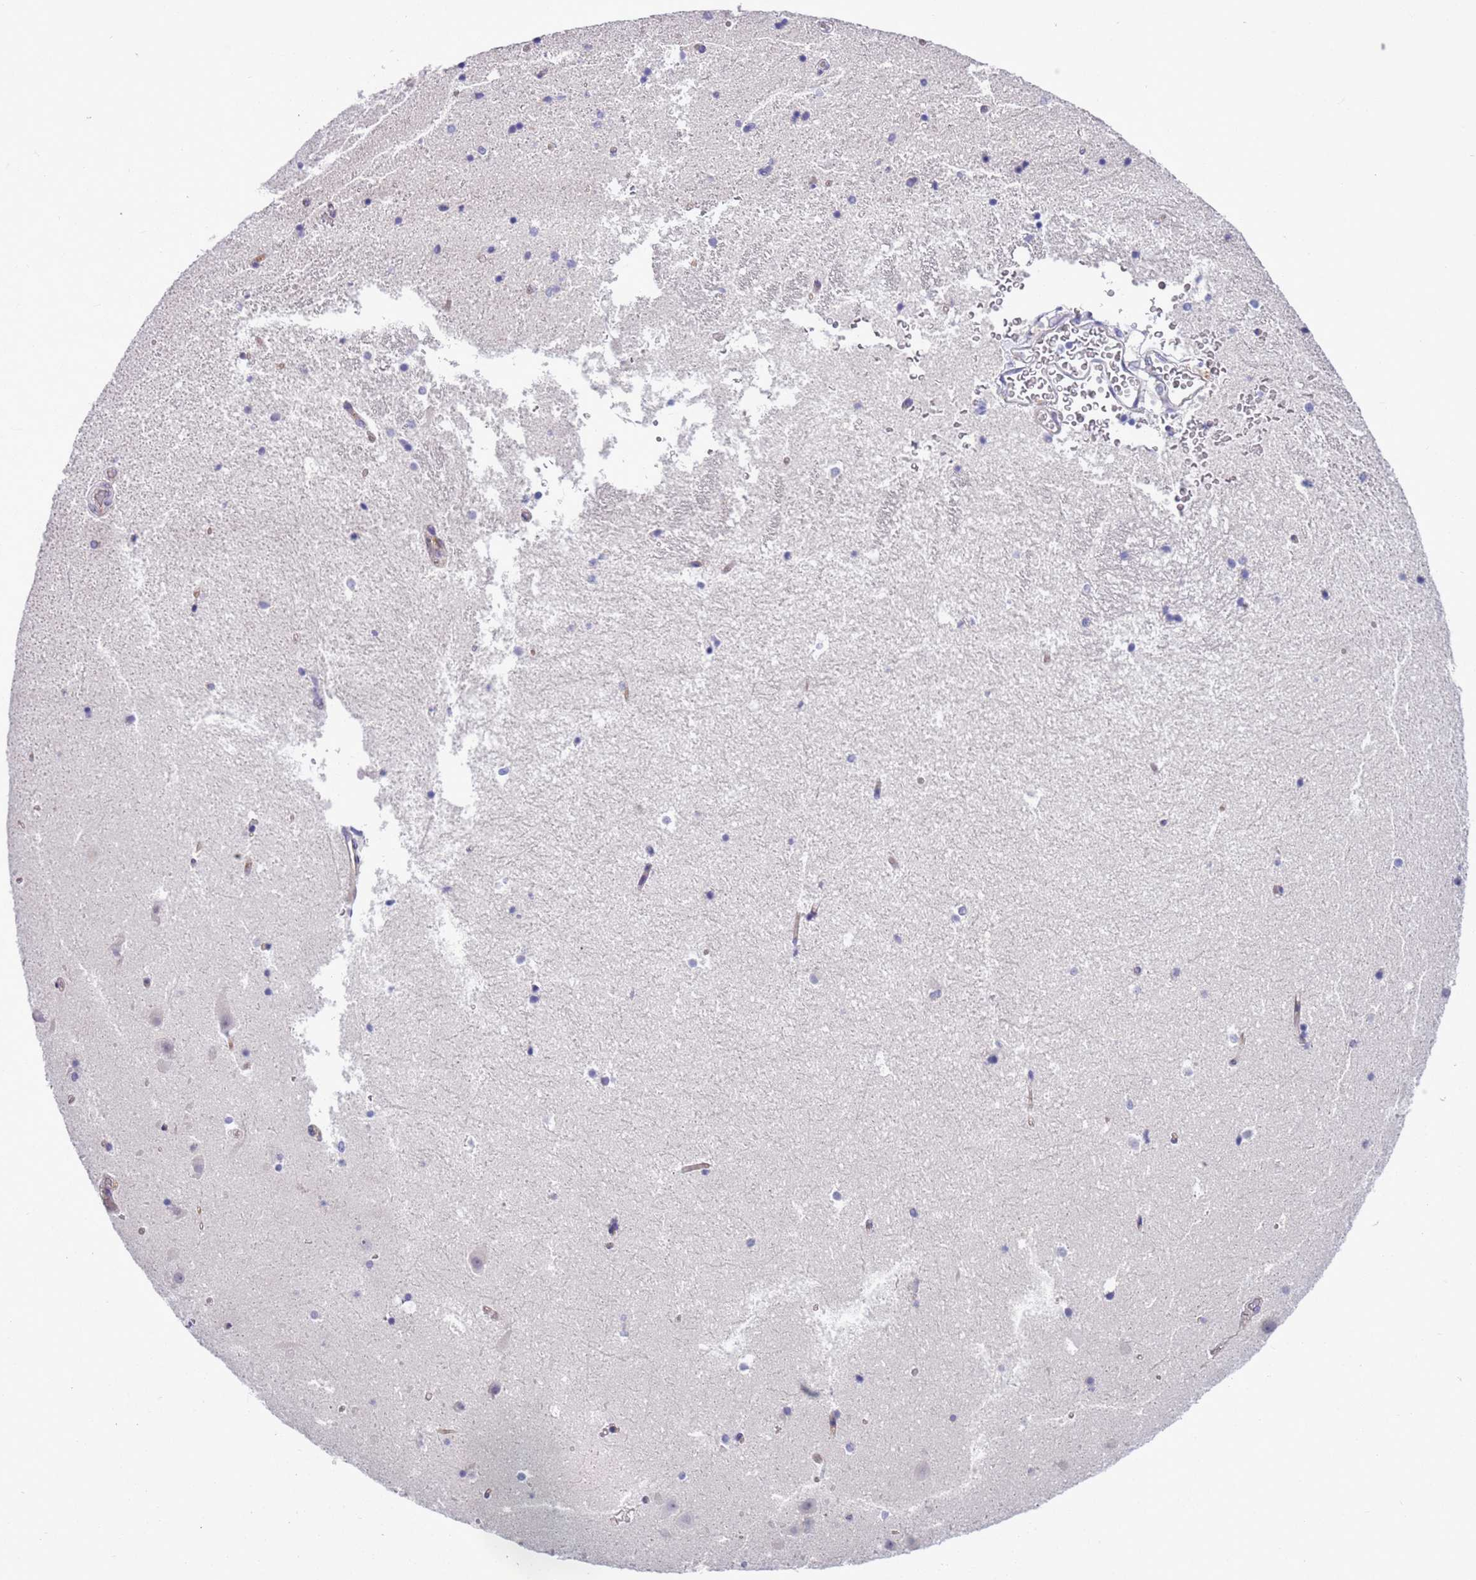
{"staining": {"intensity": "negative", "quantity": "none", "location": "none"}, "tissue": "hippocampus", "cell_type": "Glial cells", "image_type": "normal", "snomed": [{"axis": "morphology", "description": "Normal tissue, NOS"}, {"axis": "topography", "description": "Hippocampus"}], "caption": "Protein analysis of unremarkable hippocampus demonstrates no significant positivity in glial cells.", "gene": "BRMS1L", "patient": {"sex": "female", "age": 52}}